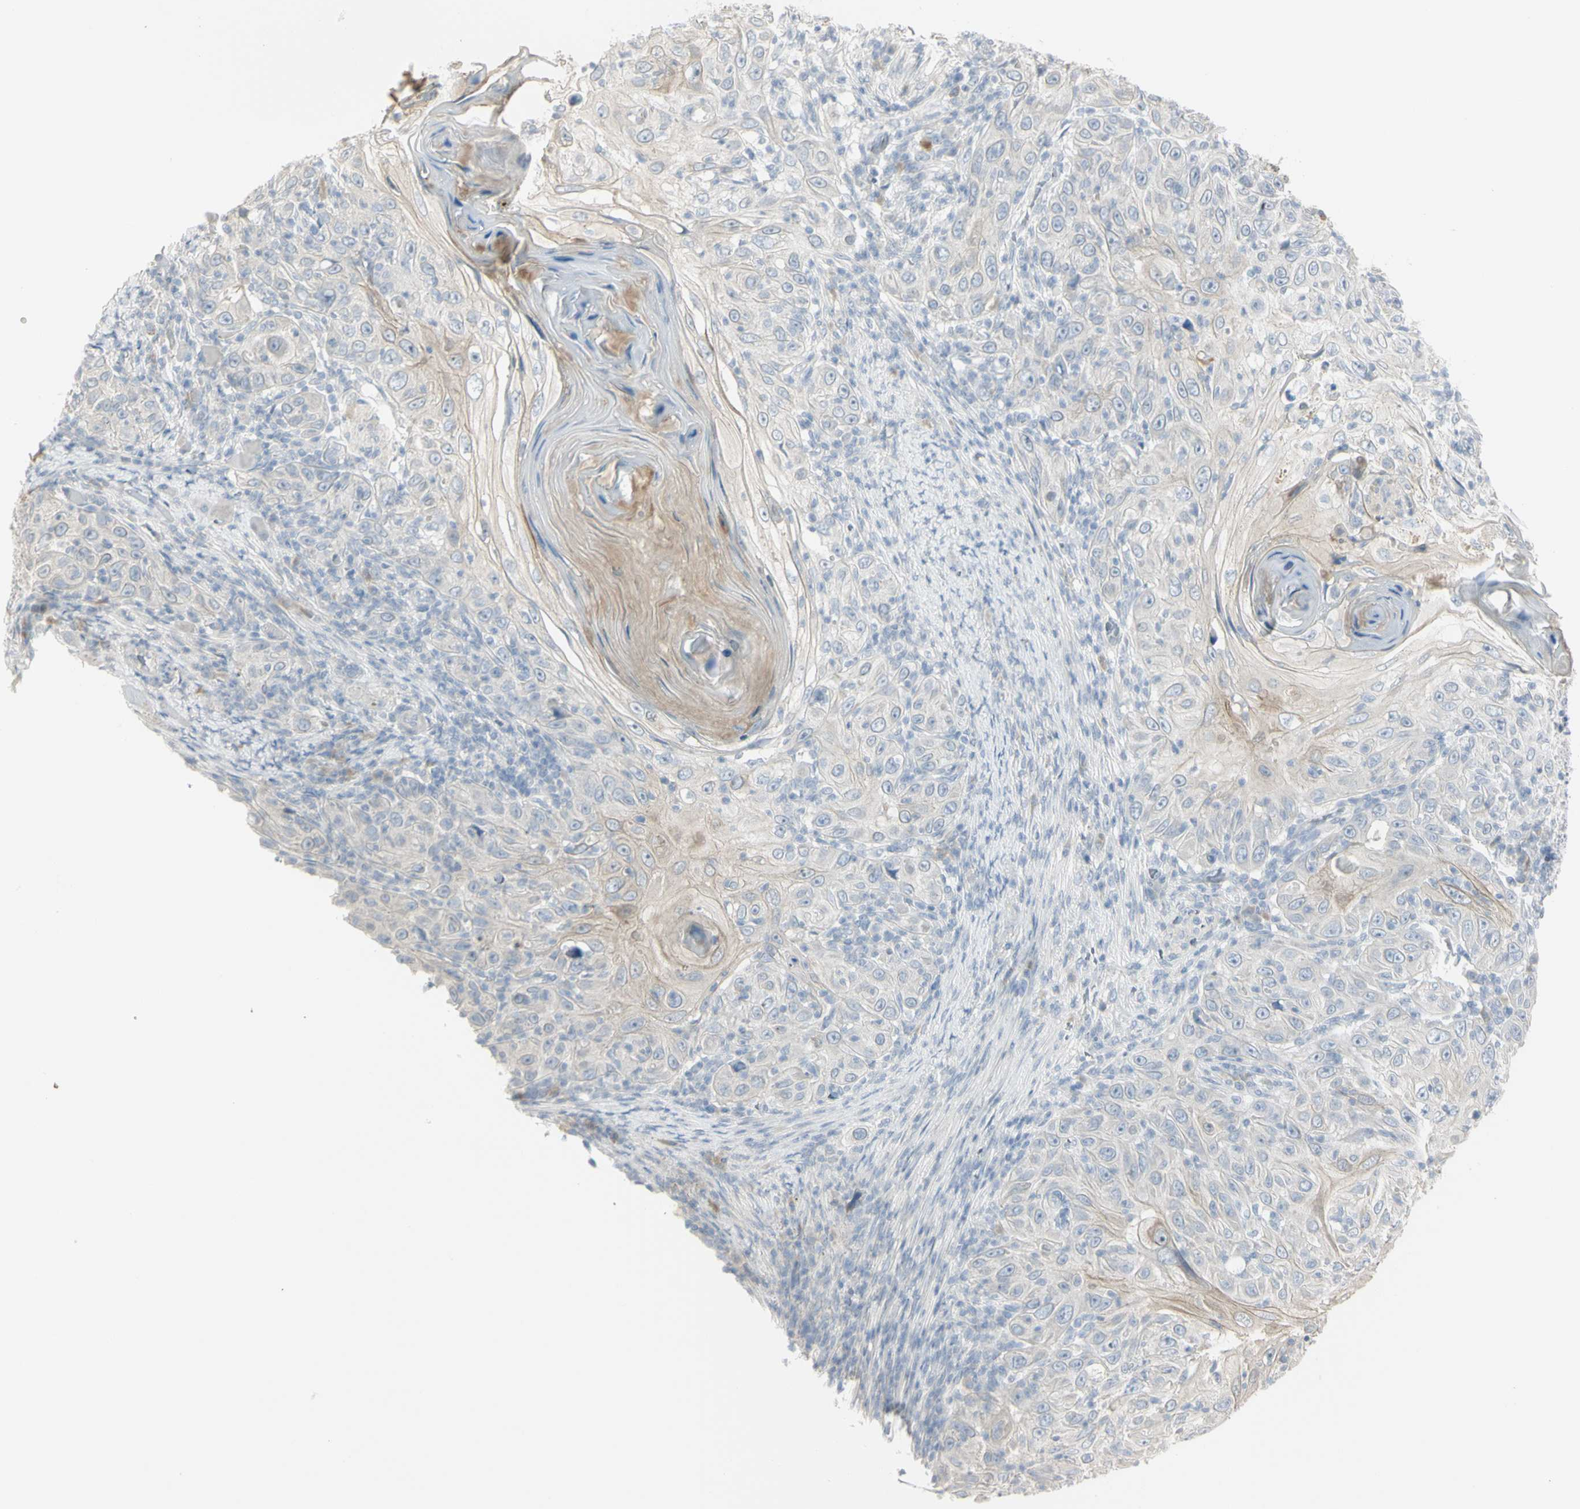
{"staining": {"intensity": "negative", "quantity": "none", "location": "none"}, "tissue": "skin cancer", "cell_type": "Tumor cells", "image_type": "cancer", "snomed": [{"axis": "morphology", "description": "Squamous cell carcinoma, NOS"}, {"axis": "topography", "description": "Skin"}], "caption": "An immunohistochemistry (IHC) photomicrograph of skin squamous cell carcinoma is shown. There is no staining in tumor cells of skin squamous cell carcinoma.", "gene": "PIP", "patient": {"sex": "female", "age": 88}}